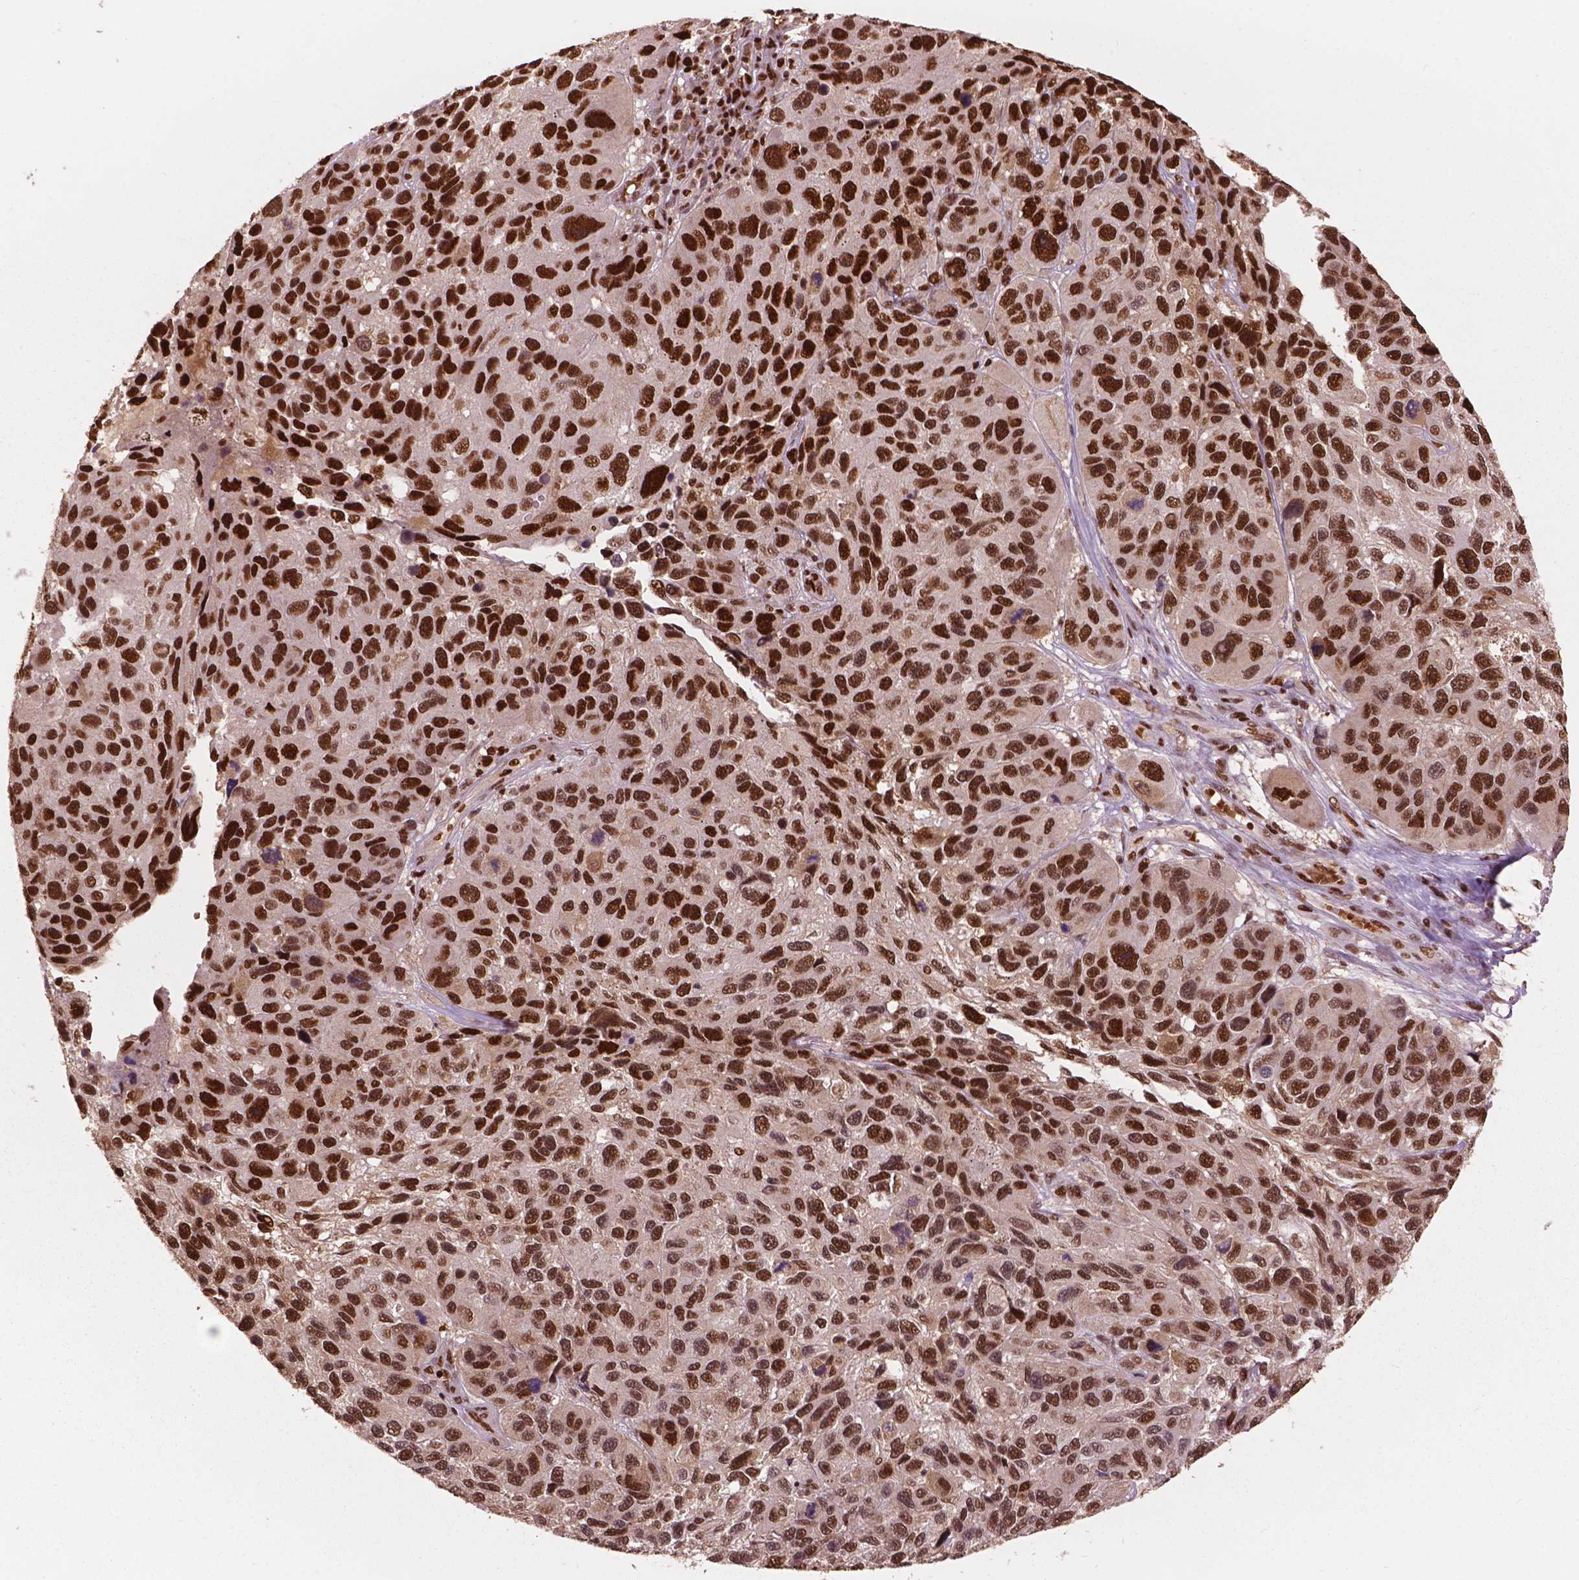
{"staining": {"intensity": "strong", "quantity": ">75%", "location": "nuclear"}, "tissue": "melanoma", "cell_type": "Tumor cells", "image_type": "cancer", "snomed": [{"axis": "morphology", "description": "Malignant melanoma, NOS"}, {"axis": "topography", "description": "Skin"}], "caption": "This is a histology image of immunohistochemistry staining of malignant melanoma, which shows strong positivity in the nuclear of tumor cells.", "gene": "ANP32B", "patient": {"sex": "male", "age": 53}}